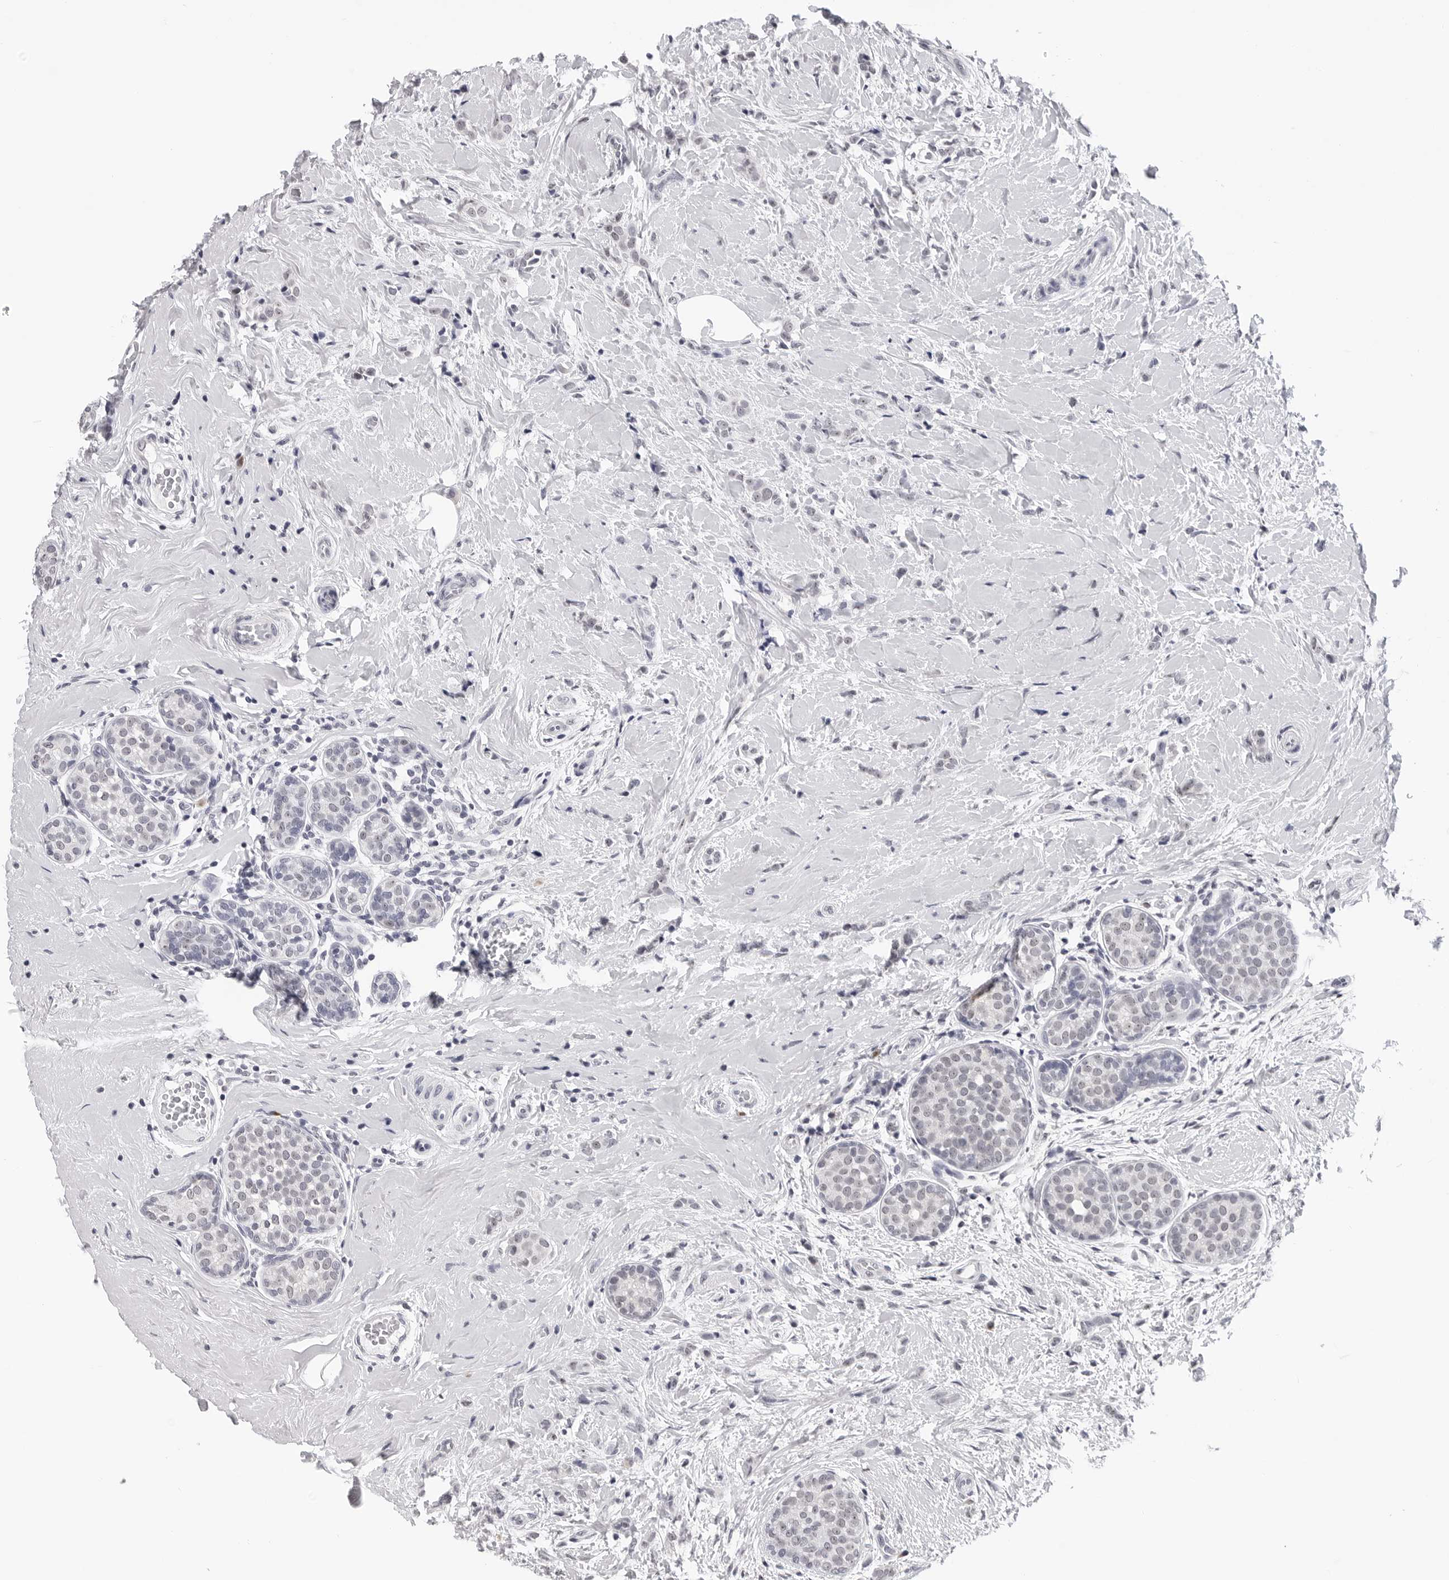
{"staining": {"intensity": "negative", "quantity": "none", "location": "none"}, "tissue": "breast cancer", "cell_type": "Tumor cells", "image_type": "cancer", "snomed": [{"axis": "morphology", "description": "Lobular carcinoma, in situ"}, {"axis": "morphology", "description": "Lobular carcinoma"}, {"axis": "topography", "description": "Breast"}], "caption": "Immunohistochemistry (IHC) of human lobular carcinoma in situ (breast) shows no positivity in tumor cells.", "gene": "GNL2", "patient": {"sex": "female", "age": 41}}